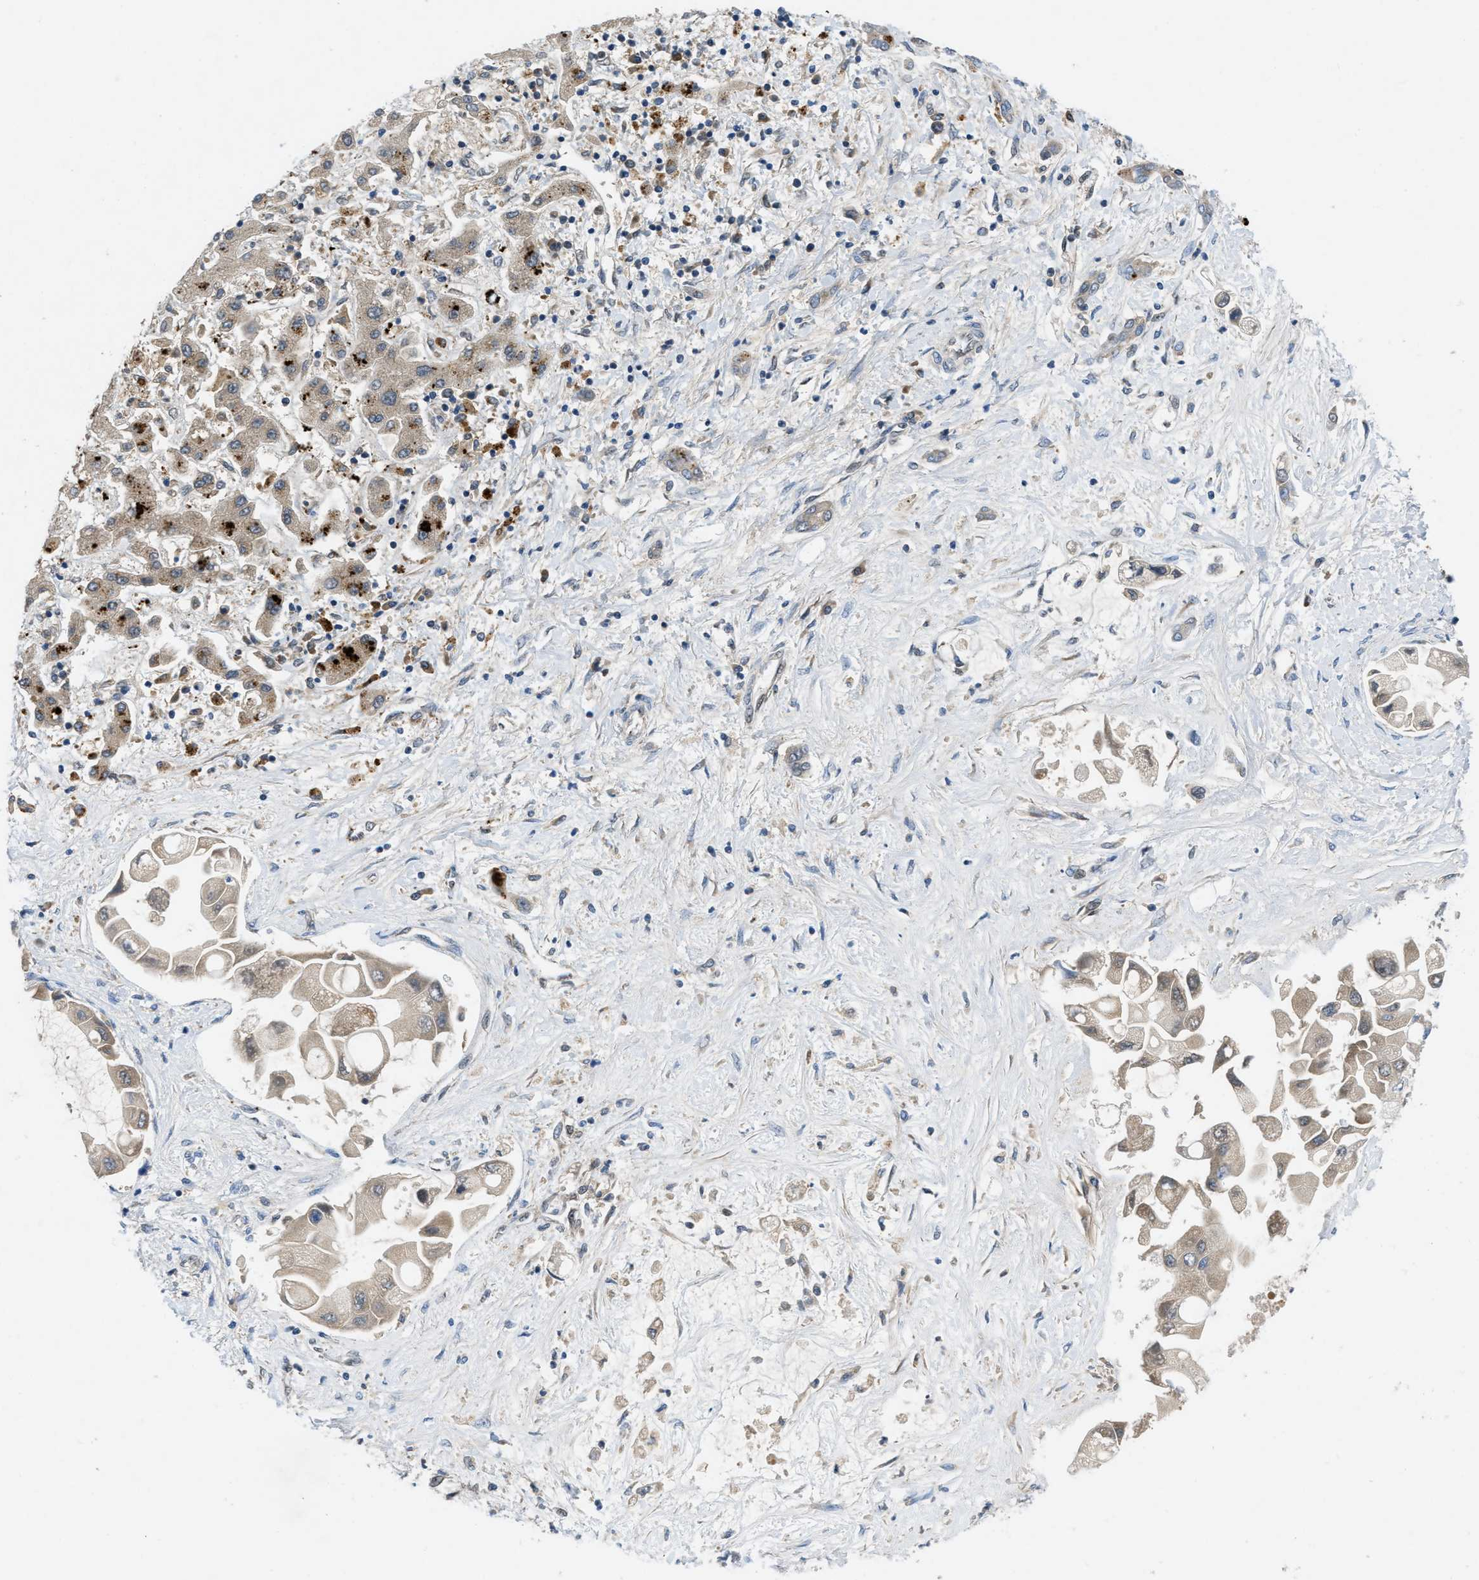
{"staining": {"intensity": "weak", "quantity": ">75%", "location": "cytoplasmic/membranous"}, "tissue": "liver cancer", "cell_type": "Tumor cells", "image_type": "cancer", "snomed": [{"axis": "morphology", "description": "Cholangiocarcinoma"}, {"axis": "topography", "description": "Liver"}], "caption": "A brown stain shows weak cytoplasmic/membranous staining of a protein in human liver cancer tumor cells. (DAB (3,3'-diaminobenzidine) IHC, brown staining for protein, blue staining for nuclei).", "gene": "PNKD", "patient": {"sex": "male", "age": 50}}